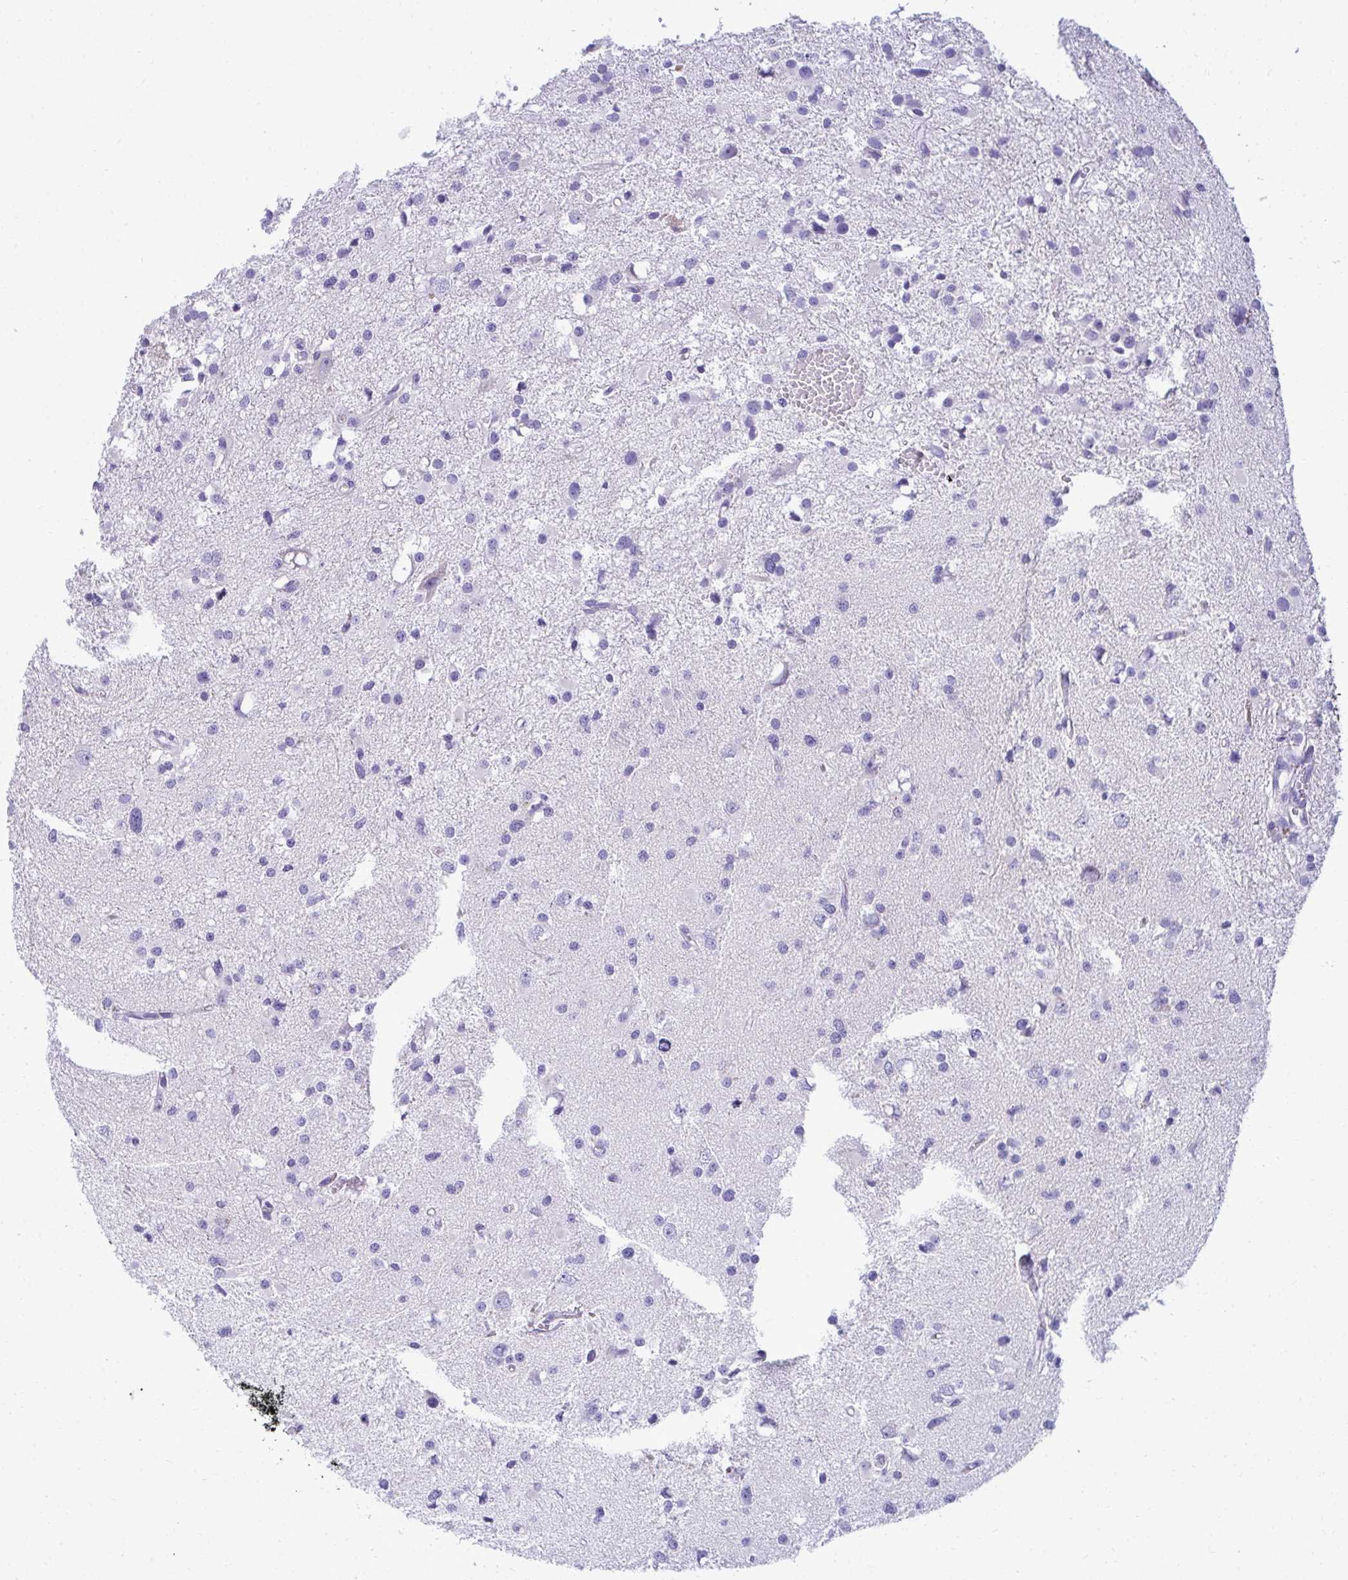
{"staining": {"intensity": "negative", "quantity": "none", "location": "none"}, "tissue": "glioma", "cell_type": "Tumor cells", "image_type": "cancer", "snomed": [{"axis": "morphology", "description": "Glioma, malignant, High grade"}, {"axis": "topography", "description": "Brain"}], "caption": "DAB immunohistochemical staining of glioma exhibits no significant expression in tumor cells.", "gene": "AIG1", "patient": {"sex": "male", "age": 54}}